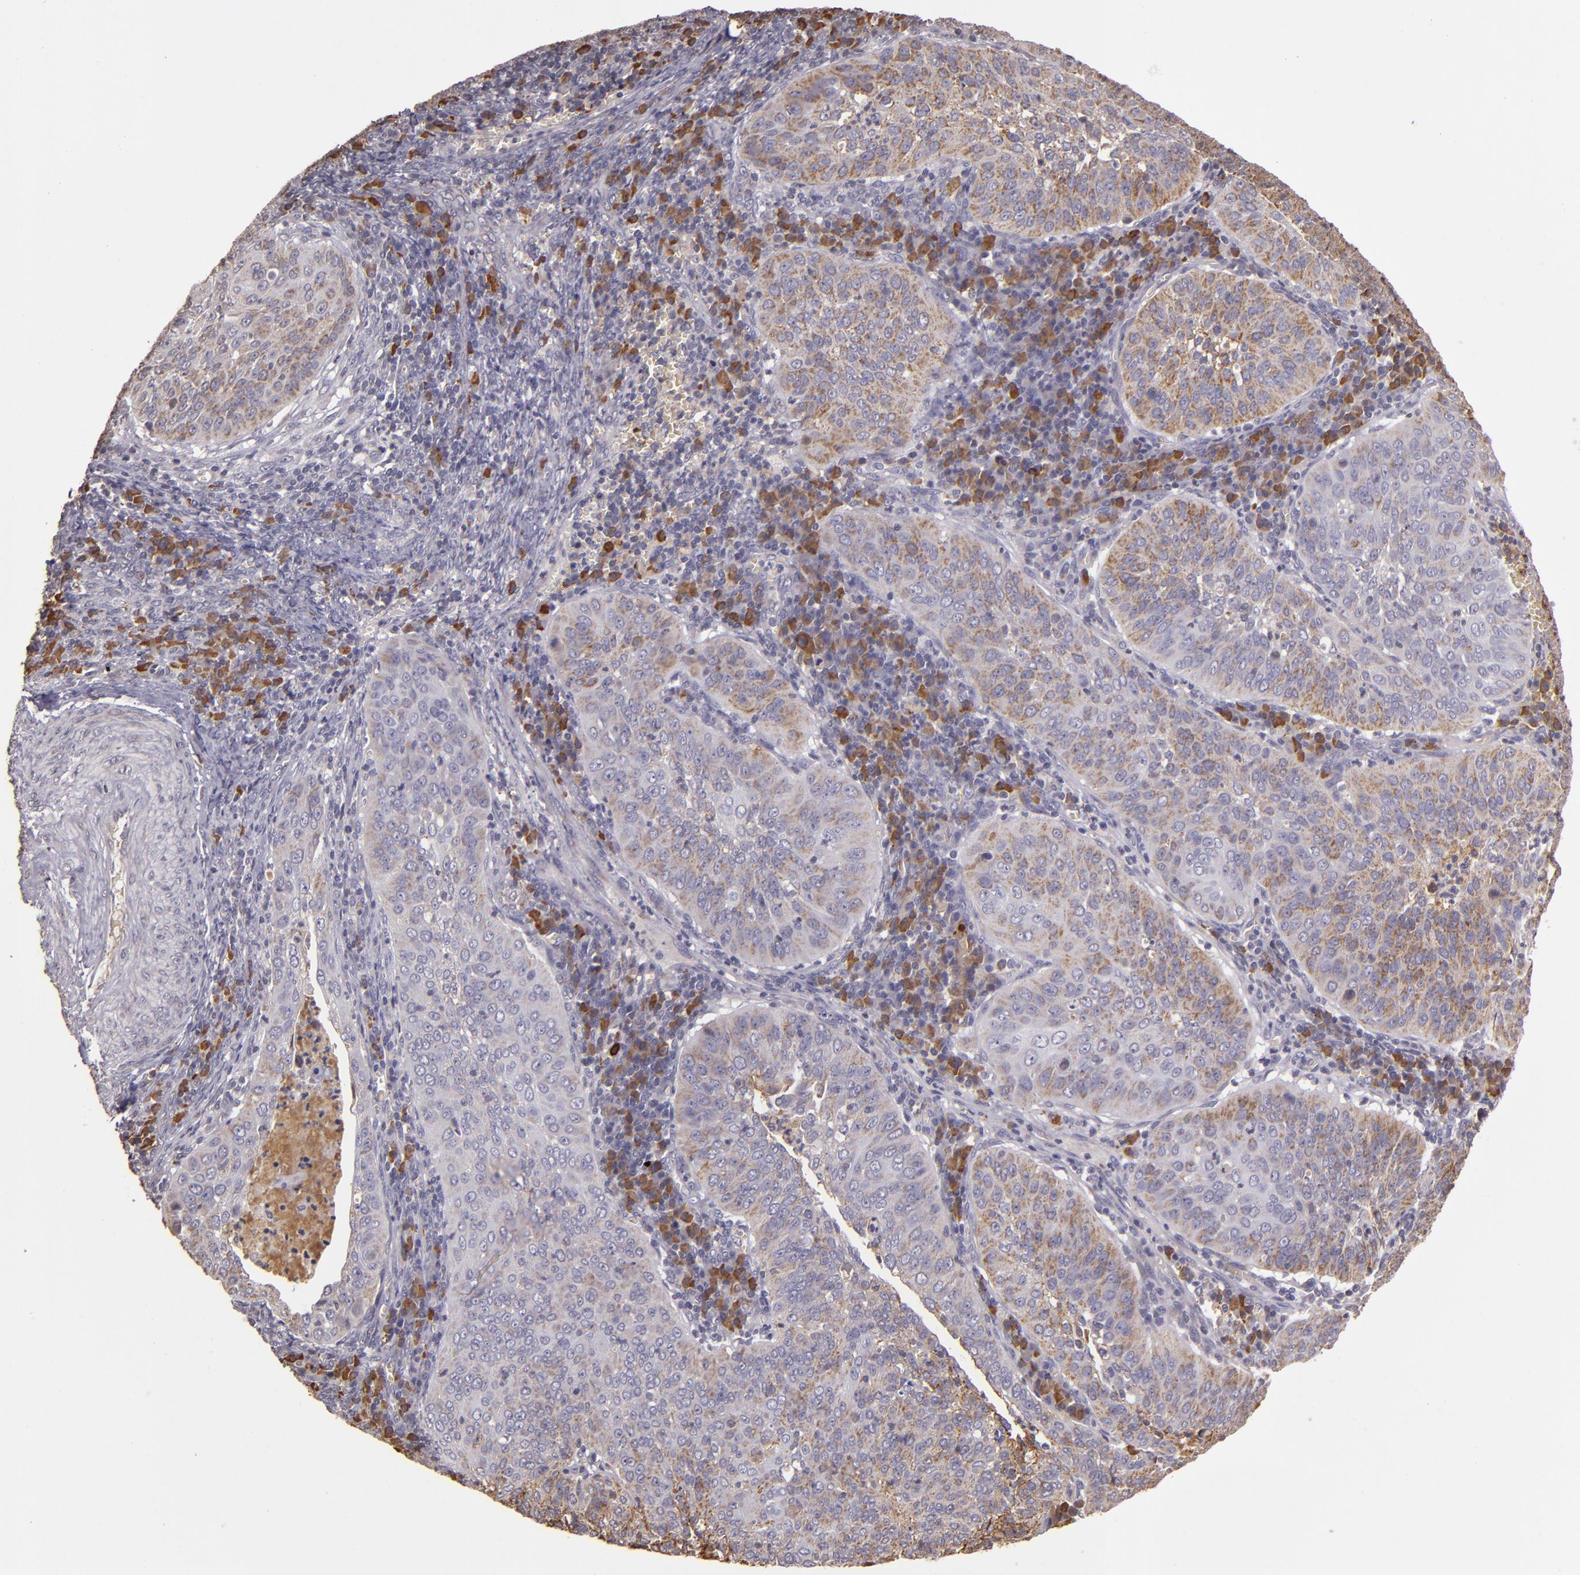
{"staining": {"intensity": "weak", "quantity": "25%-75%", "location": "cytoplasmic/membranous"}, "tissue": "cervical cancer", "cell_type": "Tumor cells", "image_type": "cancer", "snomed": [{"axis": "morphology", "description": "Squamous cell carcinoma, NOS"}, {"axis": "topography", "description": "Cervix"}], "caption": "A histopathology image of human cervical squamous cell carcinoma stained for a protein demonstrates weak cytoplasmic/membranous brown staining in tumor cells.", "gene": "ABL1", "patient": {"sex": "female", "age": 39}}